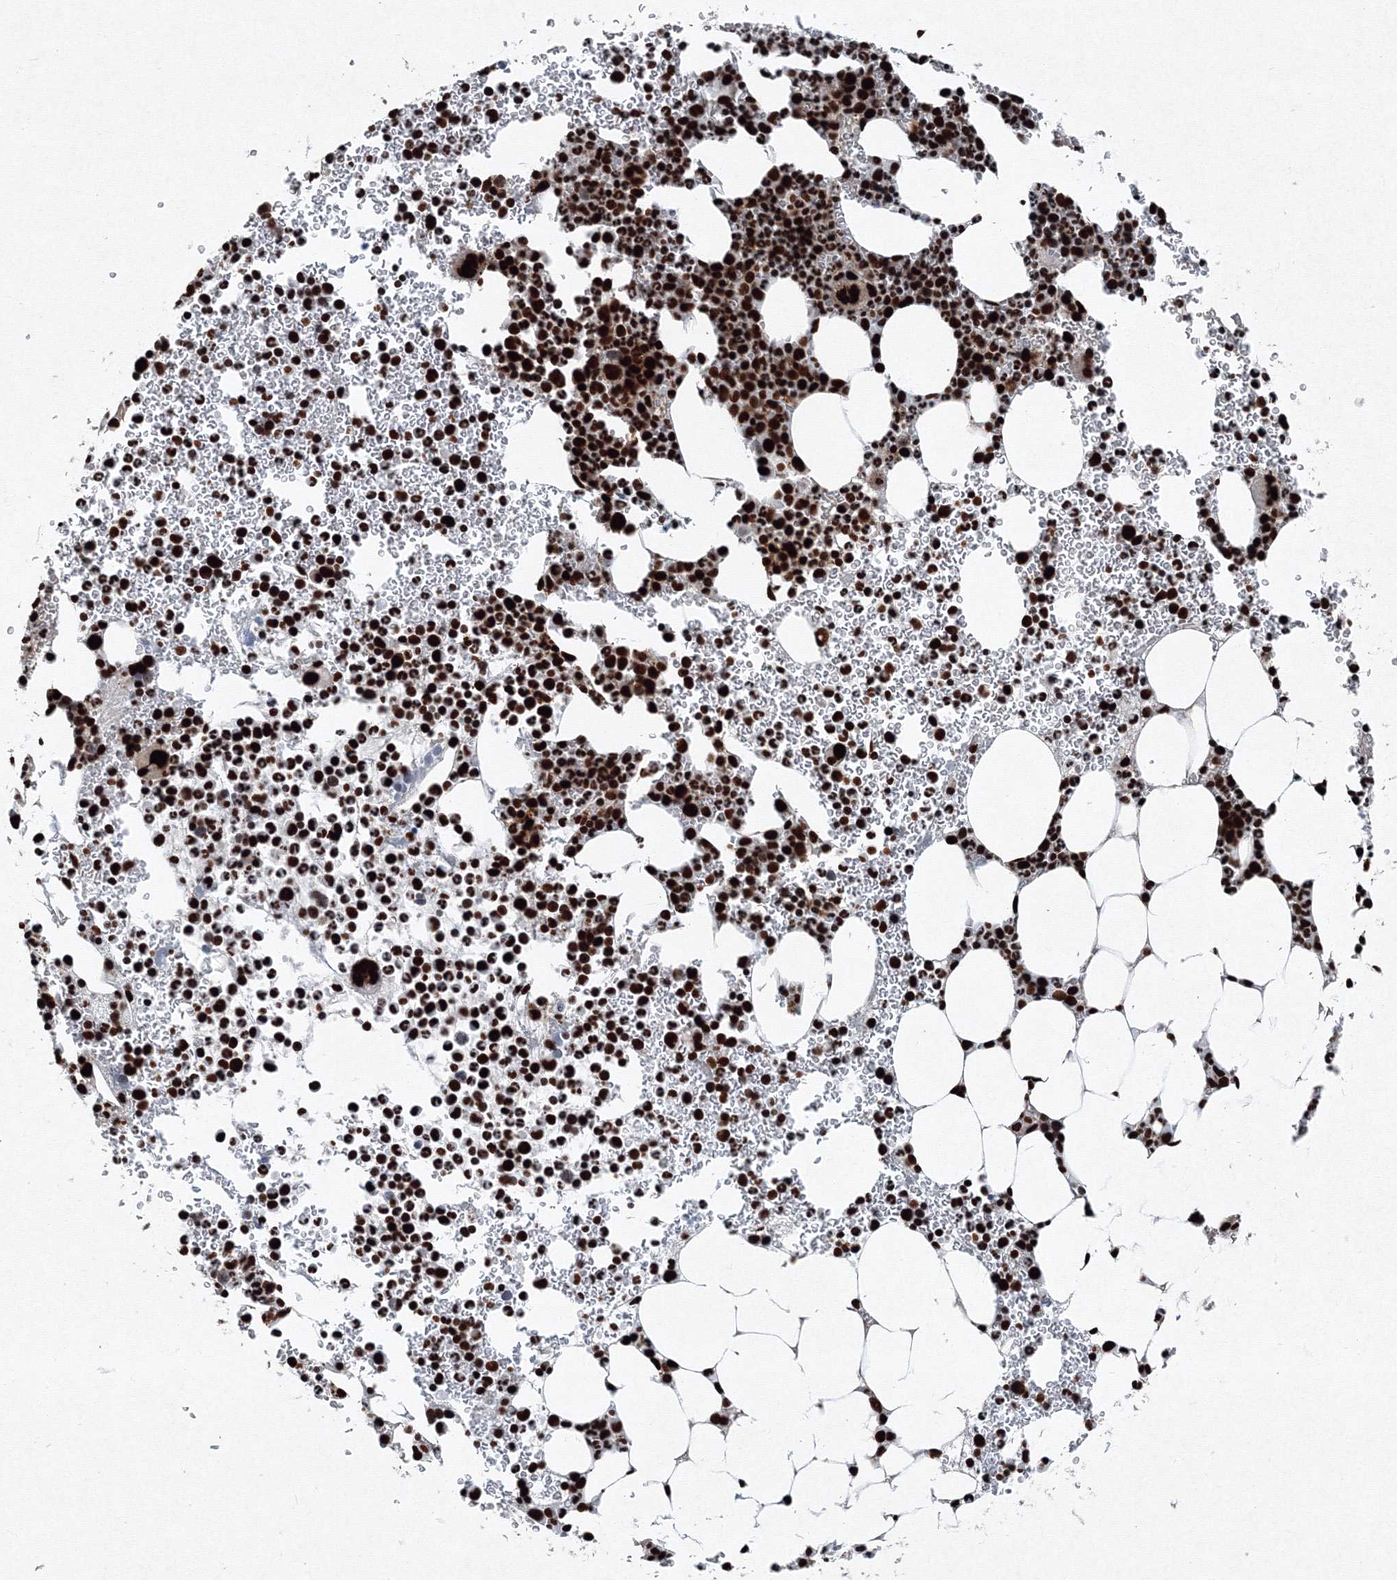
{"staining": {"intensity": "strong", "quantity": ">75%", "location": "nuclear"}, "tissue": "bone marrow", "cell_type": "Hematopoietic cells", "image_type": "normal", "snomed": [{"axis": "morphology", "description": "Normal tissue, NOS"}, {"axis": "topography", "description": "Bone marrow"}], "caption": "A brown stain shows strong nuclear staining of a protein in hematopoietic cells of benign bone marrow.", "gene": "SNRPC", "patient": {"sex": "female", "age": 78}}